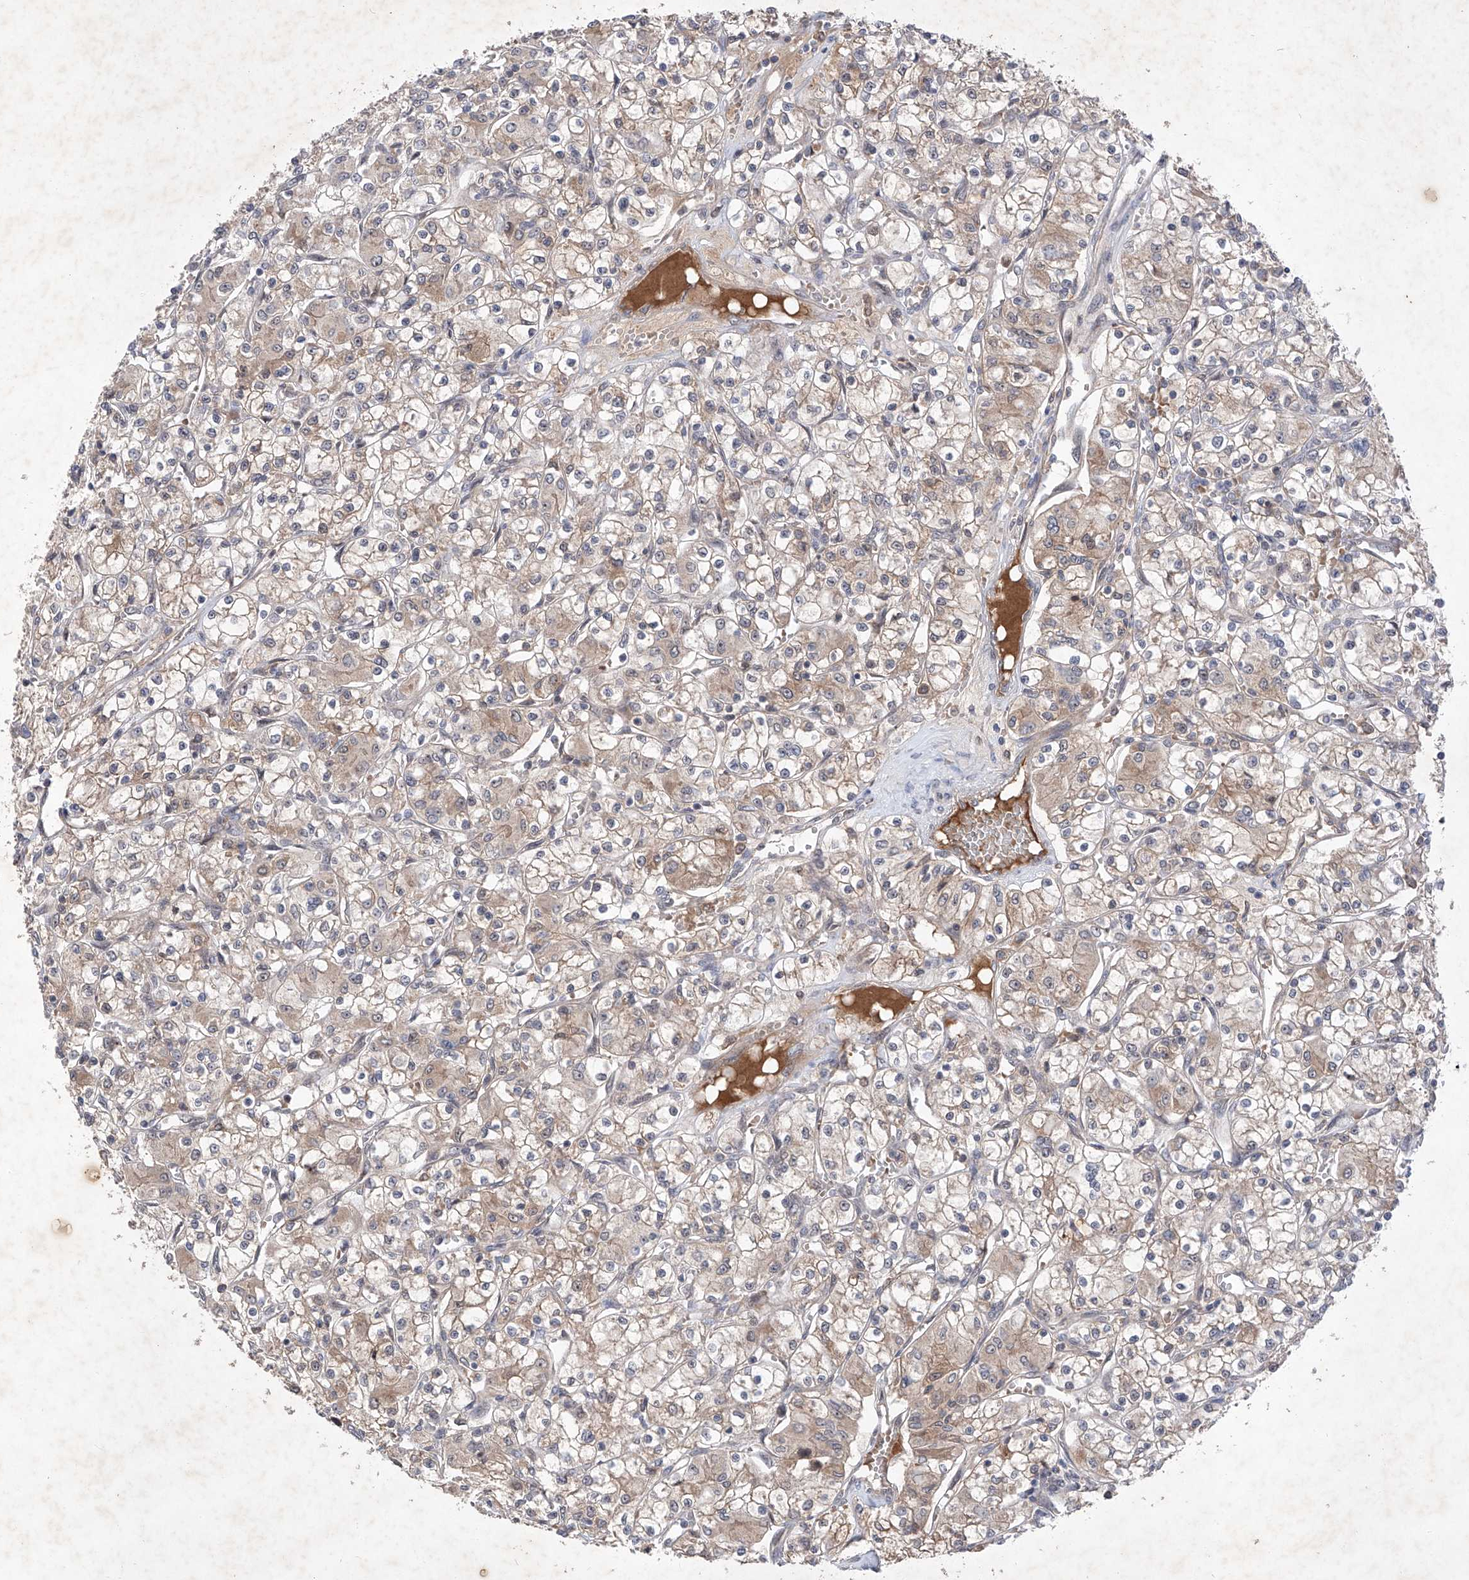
{"staining": {"intensity": "weak", "quantity": "25%-75%", "location": "cytoplasmic/membranous"}, "tissue": "renal cancer", "cell_type": "Tumor cells", "image_type": "cancer", "snomed": [{"axis": "morphology", "description": "Adenocarcinoma, NOS"}, {"axis": "topography", "description": "Kidney"}], "caption": "The histopathology image exhibits staining of adenocarcinoma (renal), revealing weak cytoplasmic/membranous protein positivity (brown color) within tumor cells. (IHC, brightfield microscopy, high magnification).", "gene": "FAM135A", "patient": {"sex": "female", "age": 59}}